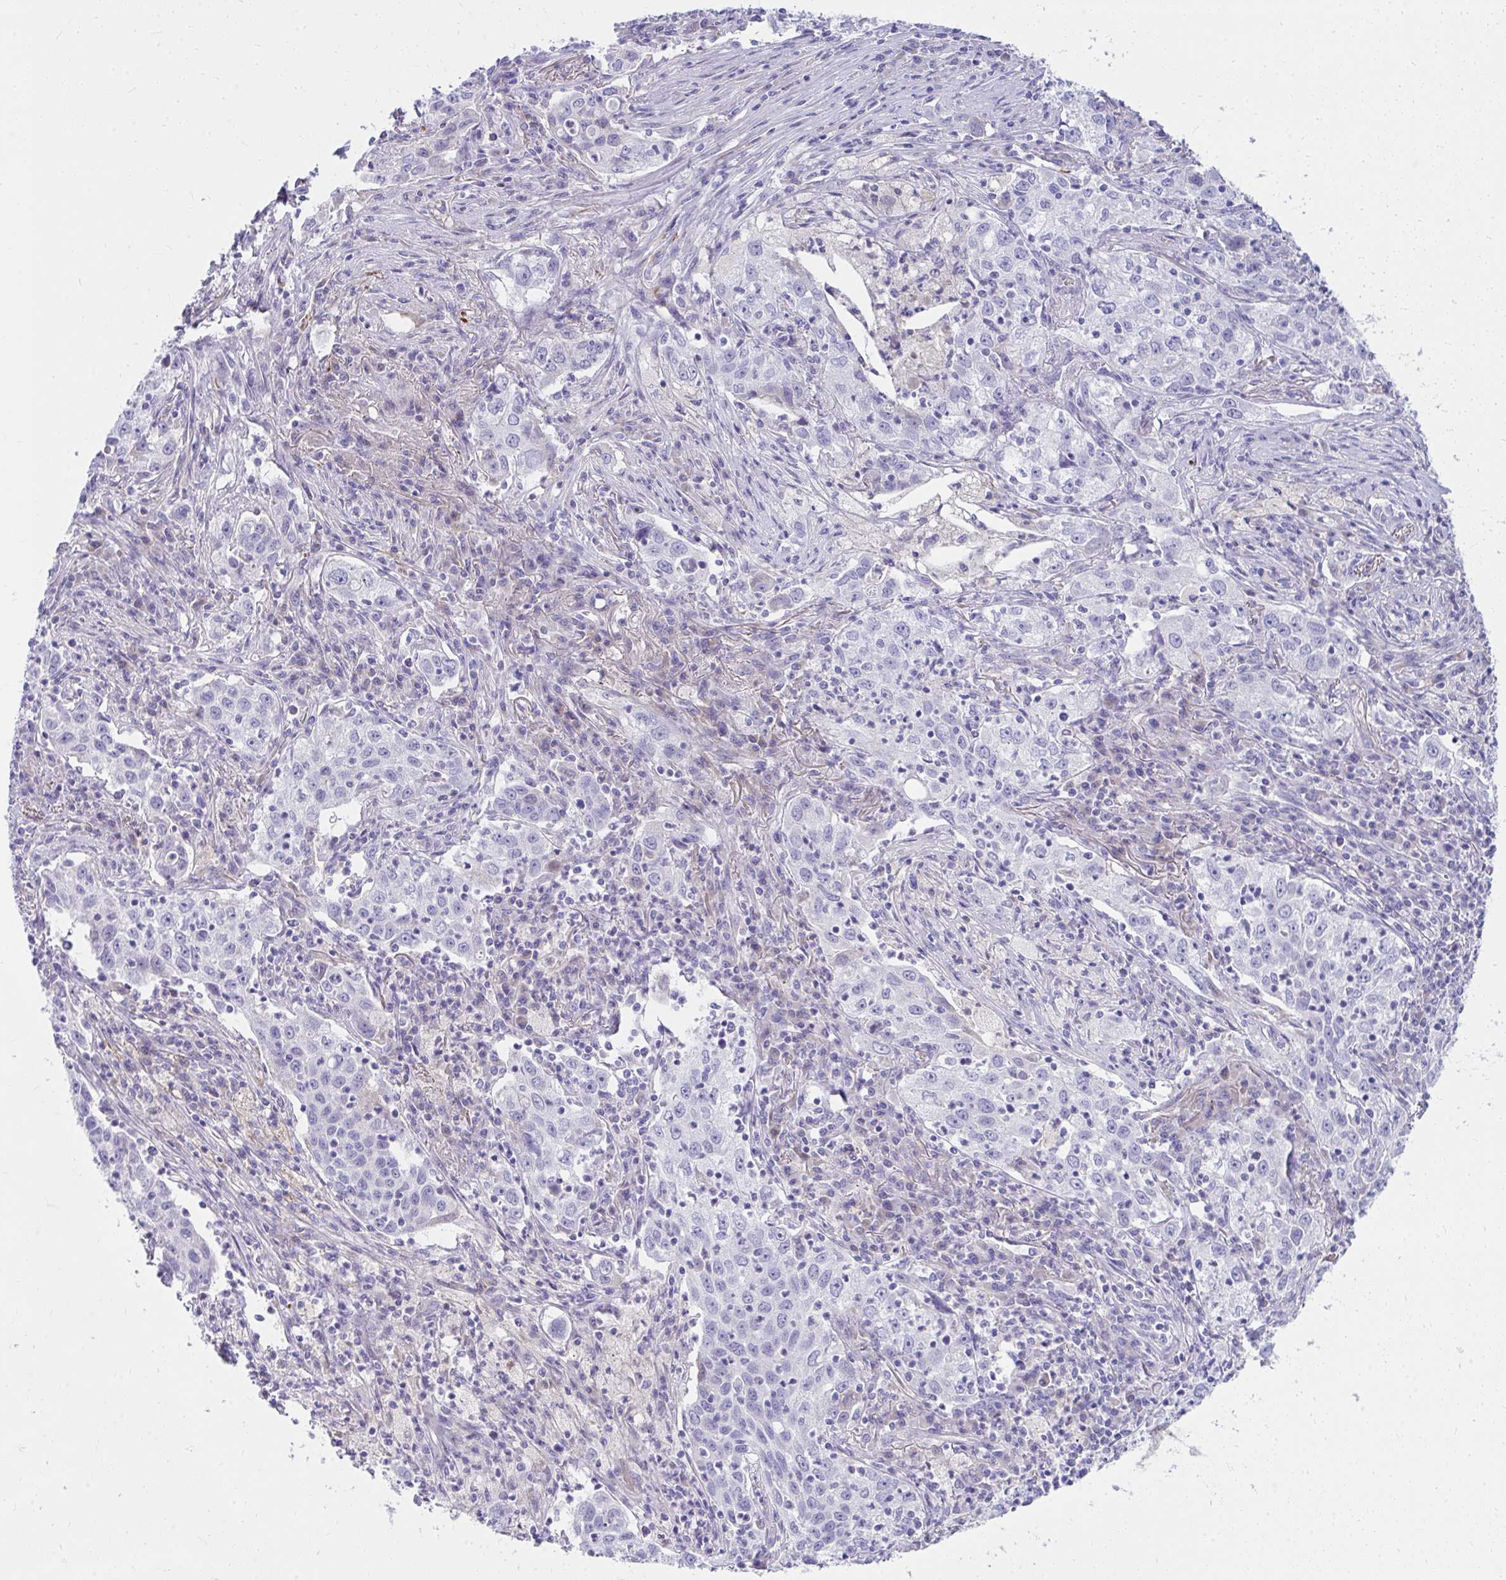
{"staining": {"intensity": "negative", "quantity": "none", "location": "none"}, "tissue": "lung cancer", "cell_type": "Tumor cells", "image_type": "cancer", "snomed": [{"axis": "morphology", "description": "Squamous cell carcinoma, NOS"}, {"axis": "topography", "description": "Lung"}], "caption": "This photomicrograph is of lung squamous cell carcinoma stained with immunohistochemistry to label a protein in brown with the nuclei are counter-stained blue. There is no positivity in tumor cells. (DAB IHC with hematoxylin counter stain).", "gene": "LRRC36", "patient": {"sex": "male", "age": 71}}